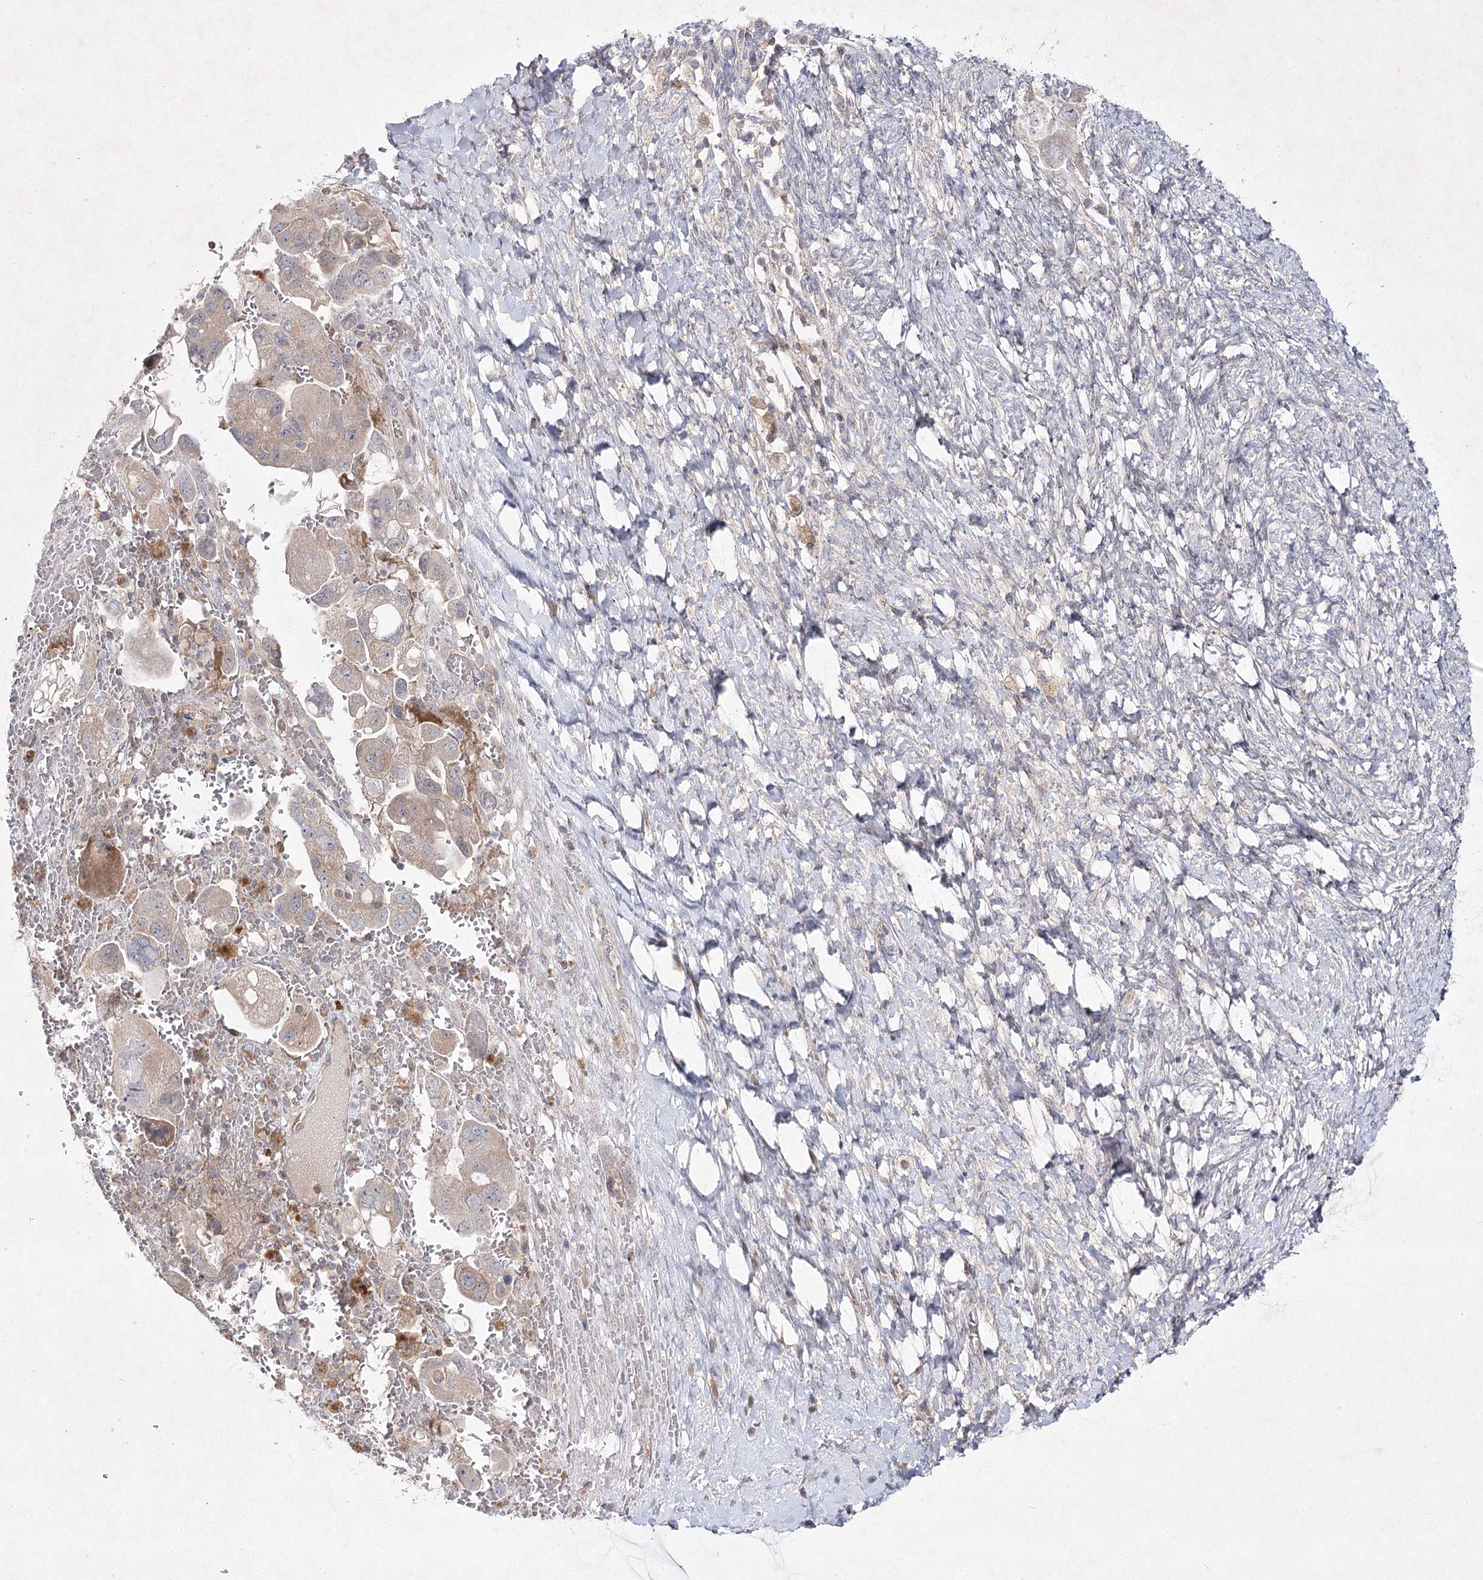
{"staining": {"intensity": "weak", "quantity": ">75%", "location": "cytoplasmic/membranous"}, "tissue": "ovarian cancer", "cell_type": "Tumor cells", "image_type": "cancer", "snomed": [{"axis": "morphology", "description": "Carcinoma, NOS"}, {"axis": "morphology", "description": "Cystadenocarcinoma, serous, NOS"}, {"axis": "topography", "description": "Ovary"}], "caption": "Human ovarian carcinoma stained for a protein (brown) exhibits weak cytoplasmic/membranous positive expression in about >75% of tumor cells.", "gene": "CIB2", "patient": {"sex": "female", "age": 69}}